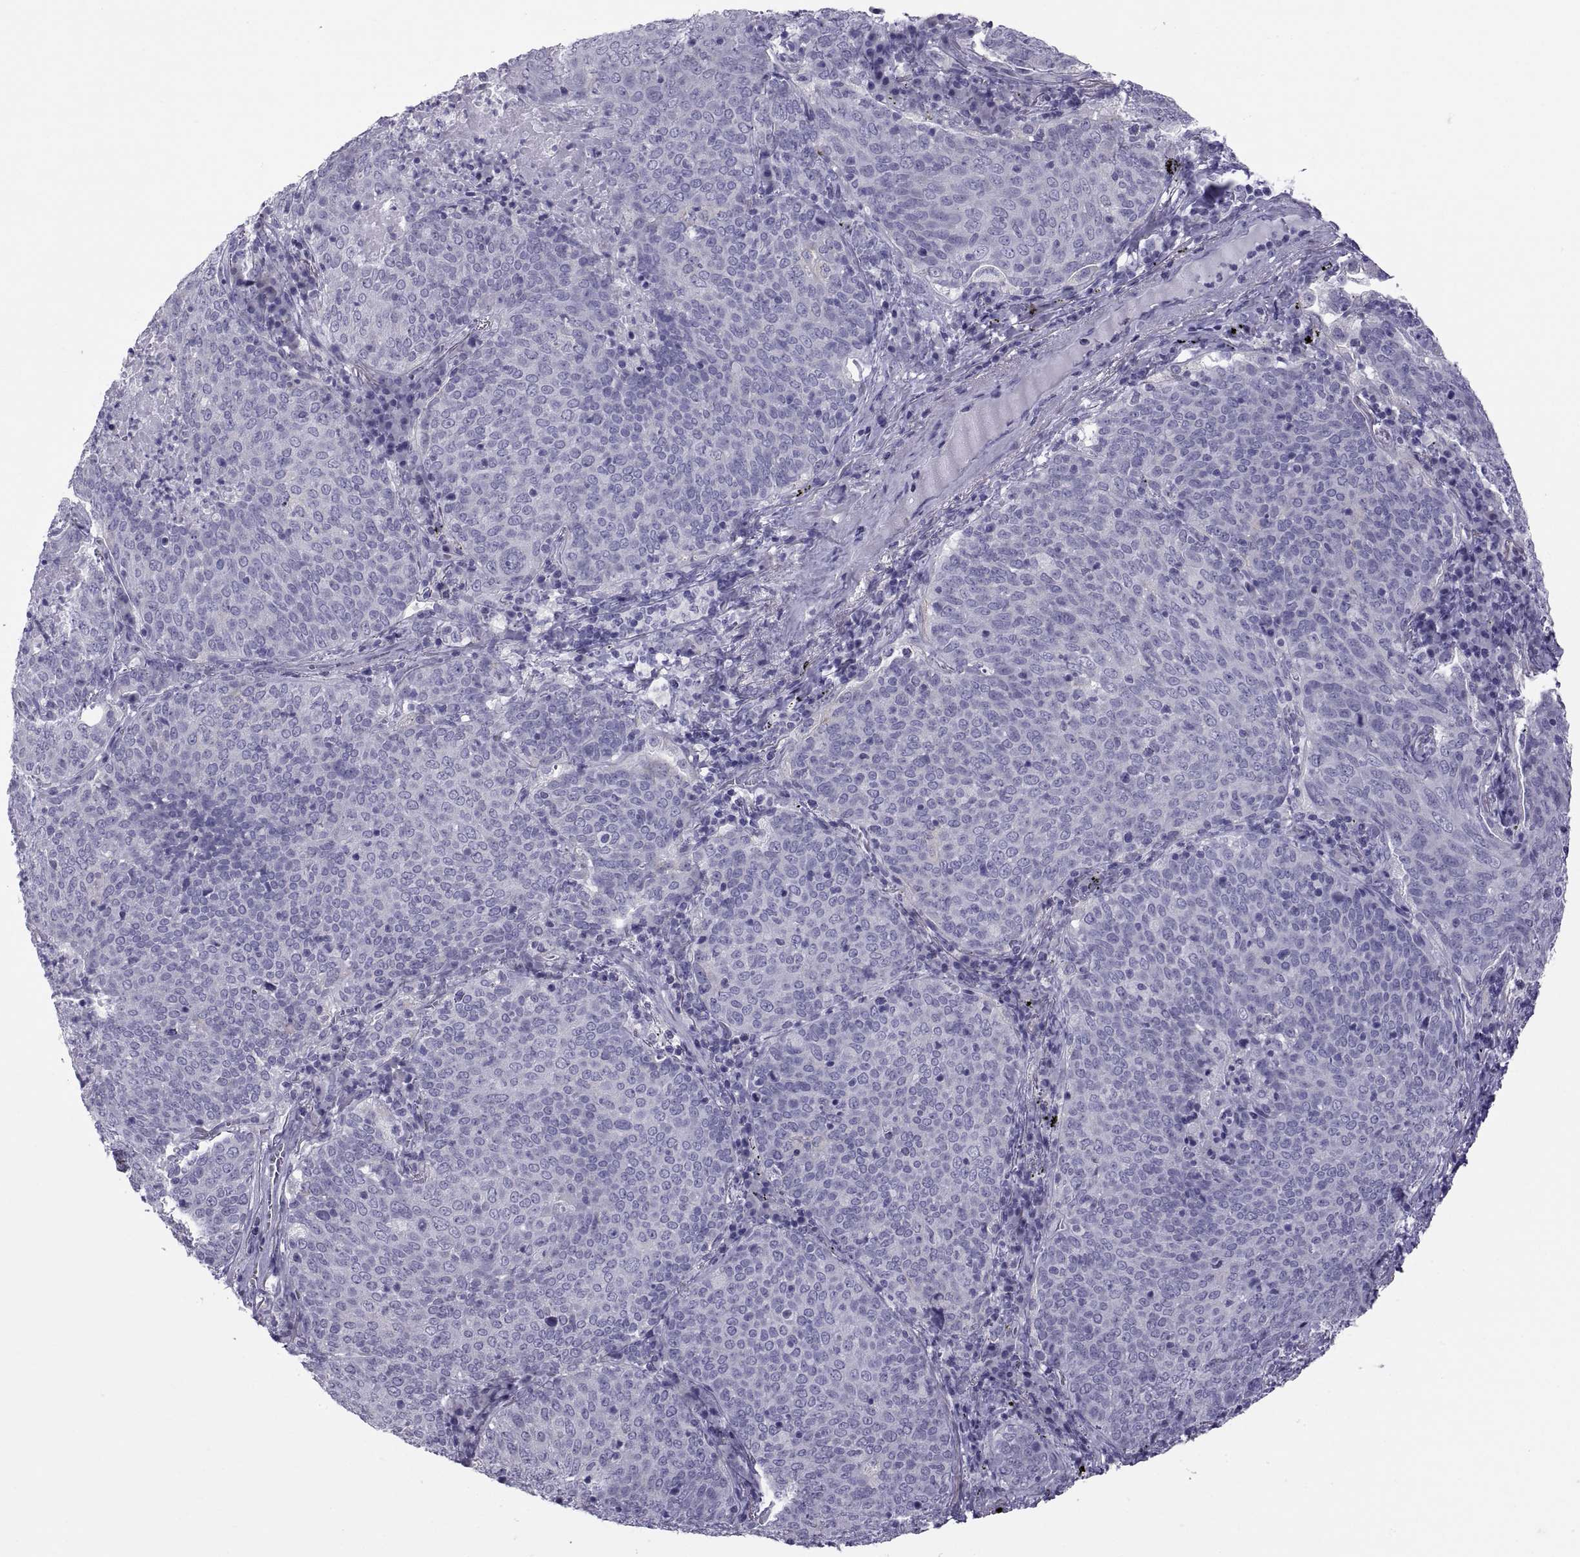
{"staining": {"intensity": "negative", "quantity": "none", "location": "none"}, "tissue": "lung cancer", "cell_type": "Tumor cells", "image_type": "cancer", "snomed": [{"axis": "morphology", "description": "Squamous cell carcinoma, NOS"}, {"axis": "topography", "description": "Lung"}], "caption": "This is an IHC photomicrograph of lung squamous cell carcinoma. There is no positivity in tumor cells.", "gene": "RNASE12", "patient": {"sex": "male", "age": 82}}